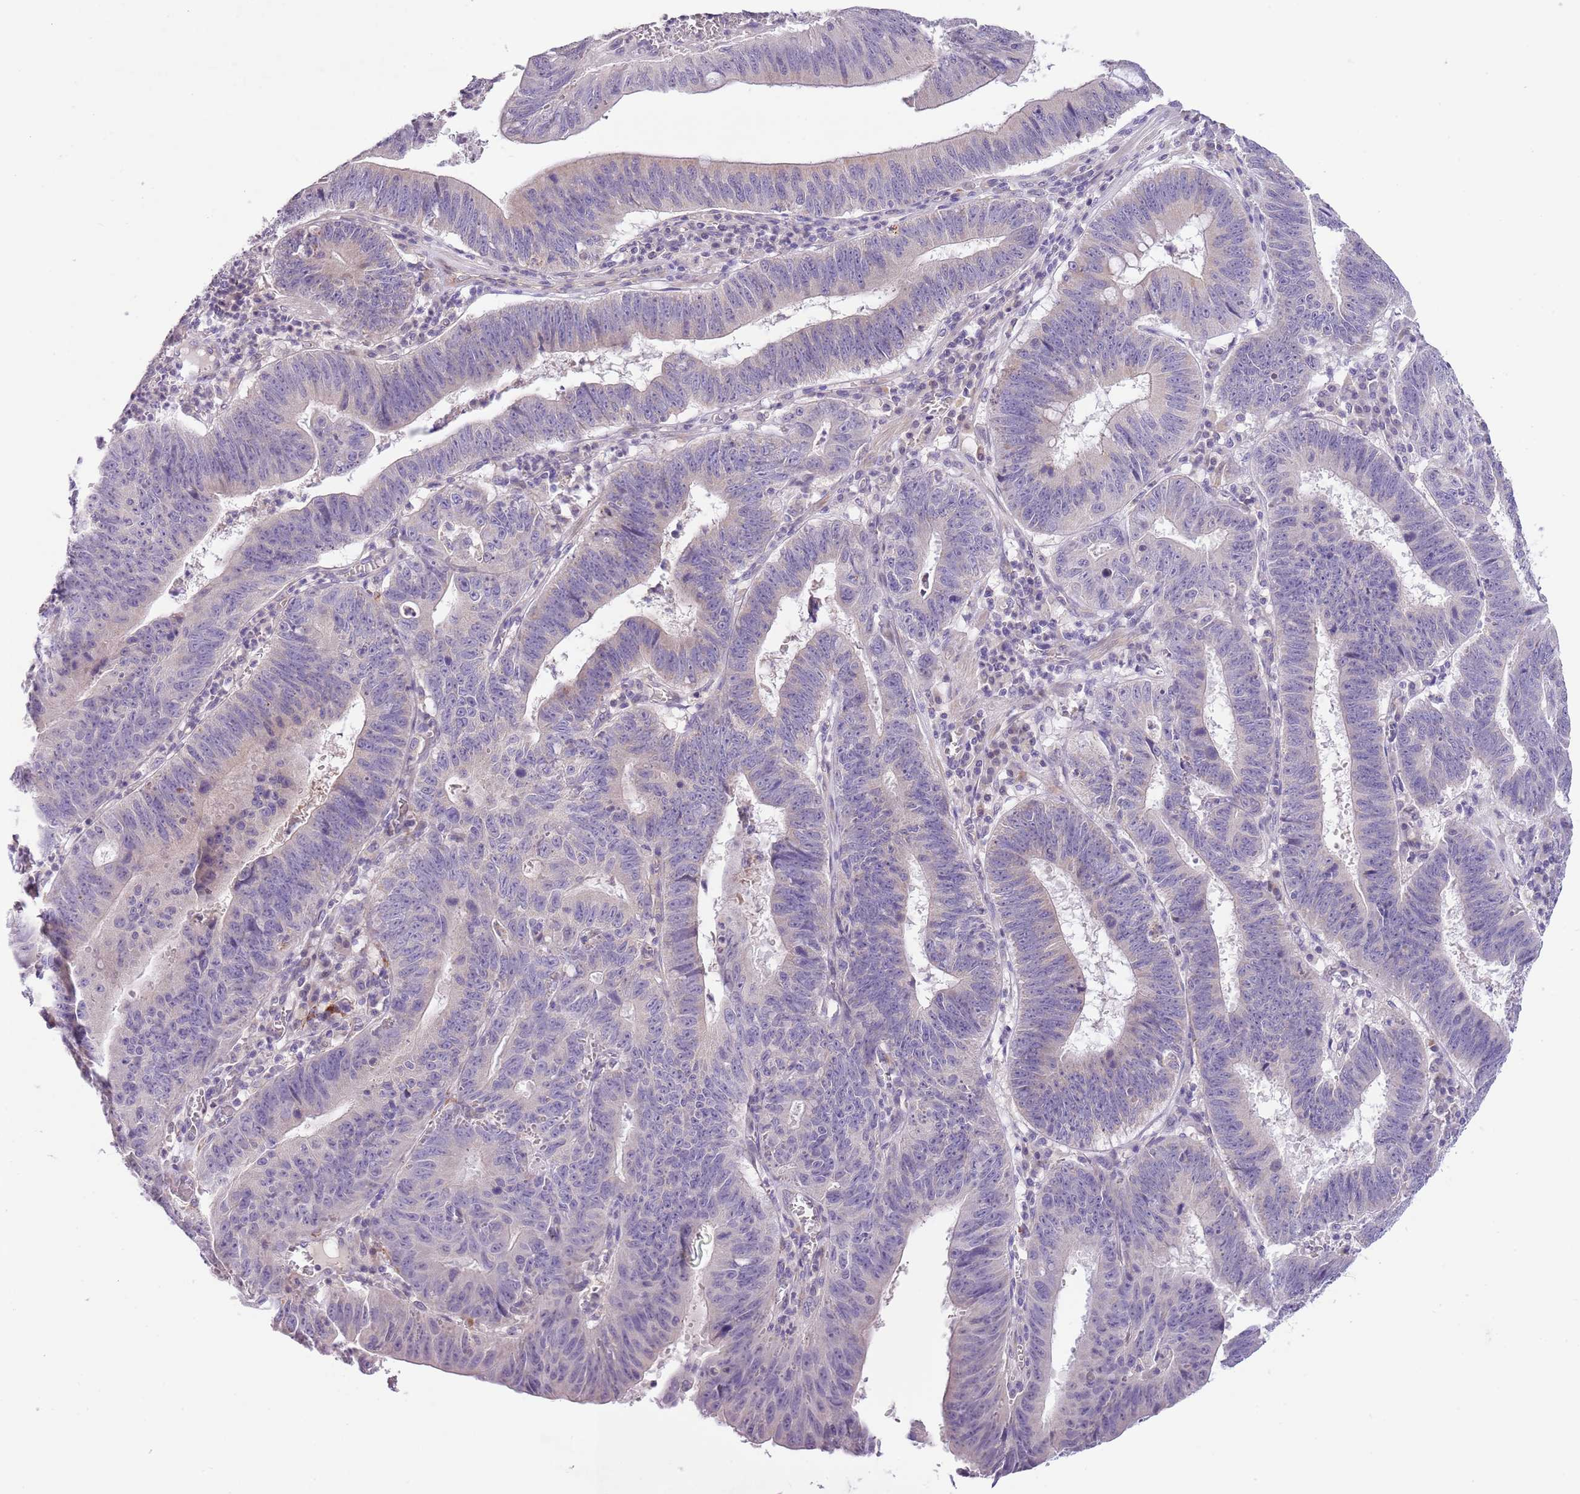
{"staining": {"intensity": "negative", "quantity": "none", "location": "none"}, "tissue": "stomach cancer", "cell_type": "Tumor cells", "image_type": "cancer", "snomed": [{"axis": "morphology", "description": "Adenocarcinoma, NOS"}, {"axis": "topography", "description": "Stomach"}], "caption": "This is a micrograph of IHC staining of stomach cancer (adenocarcinoma), which shows no positivity in tumor cells.", "gene": "ZNF658", "patient": {"sex": "male", "age": 59}}